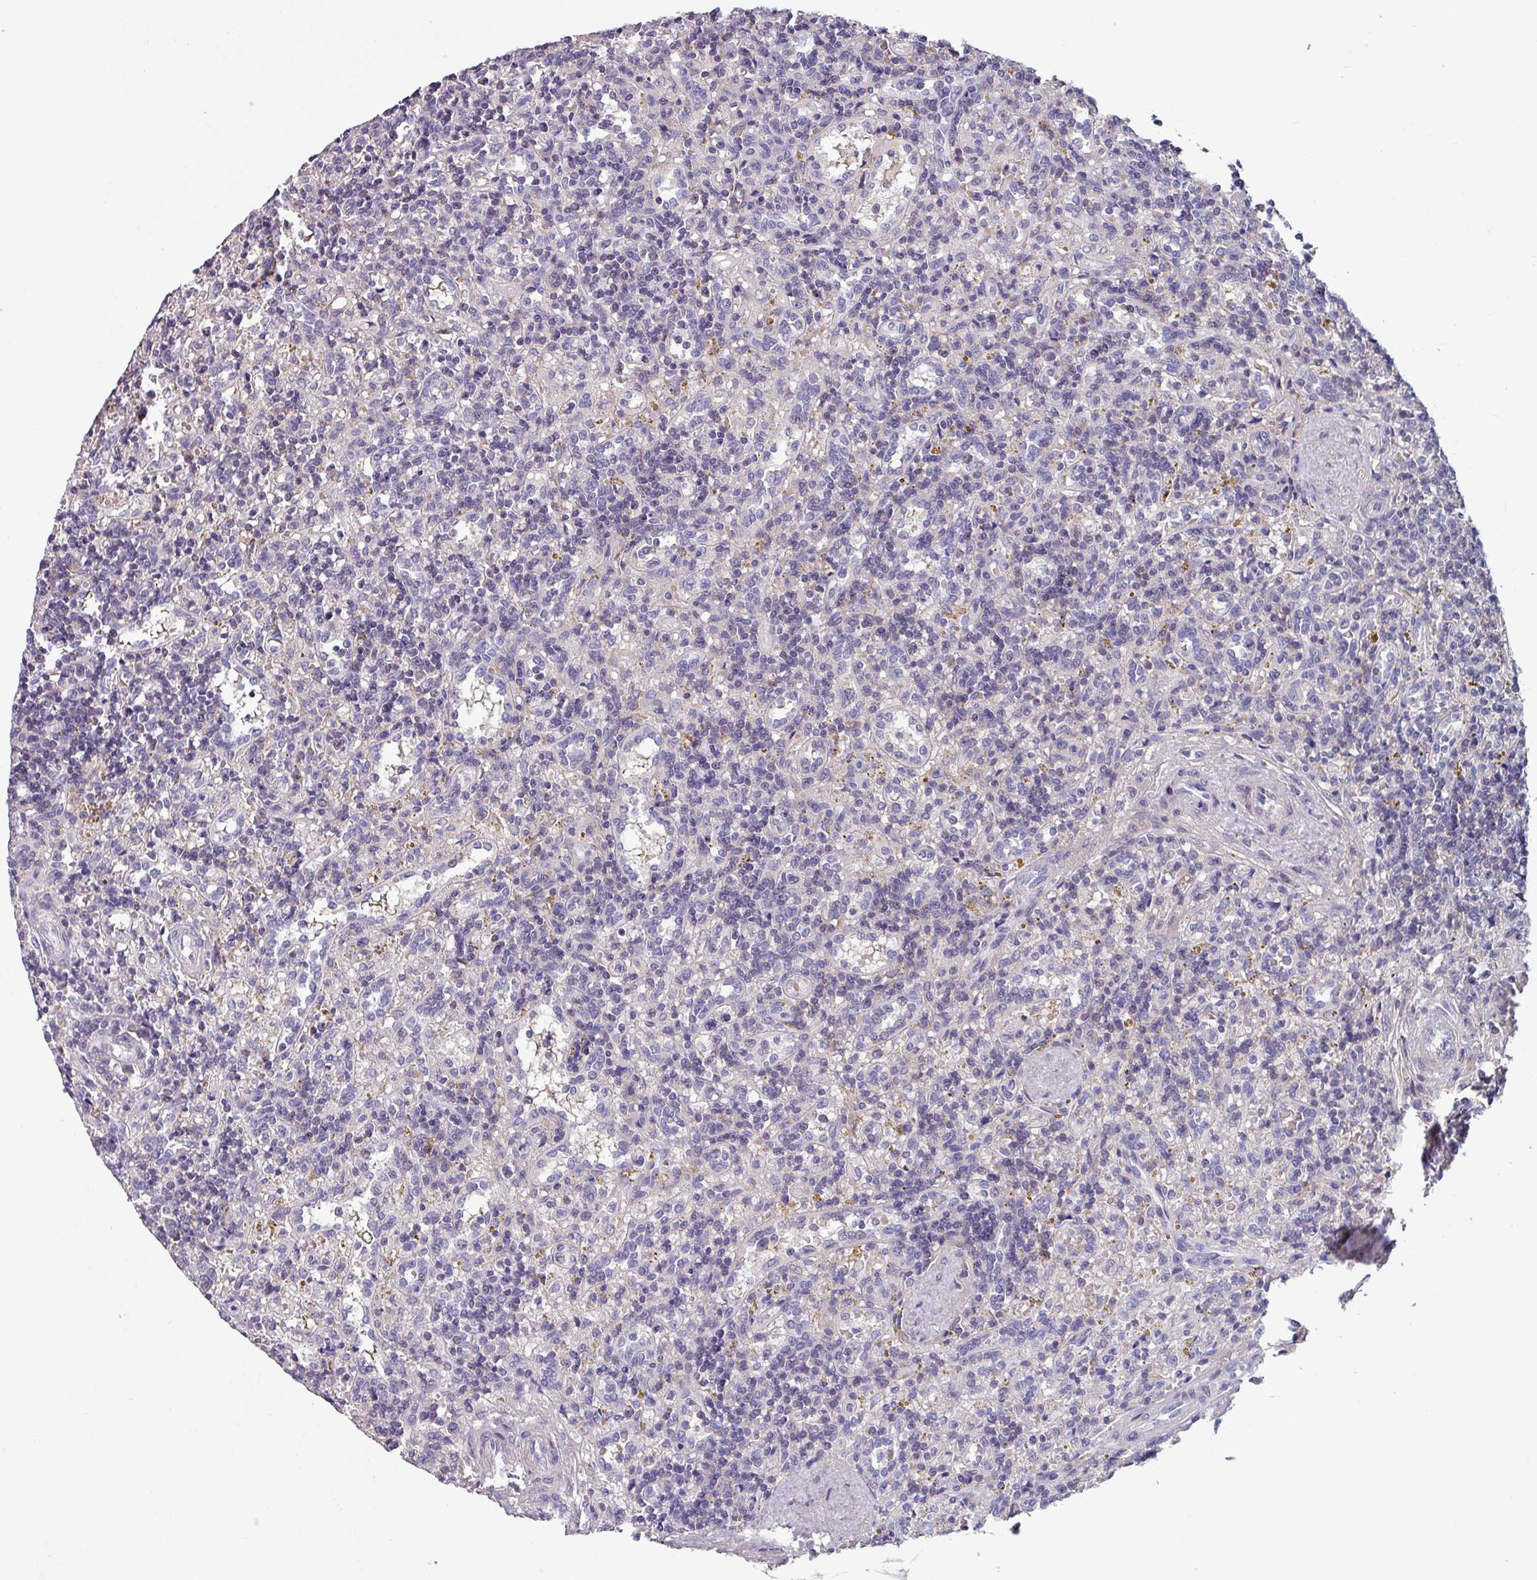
{"staining": {"intensity": "negative", "quantity": "none", "location": "none"}, "tissue": "lymphoma", "cell_type": "Tumor cells", "image_type": "cancer", "snomed": [{"axis": "morphology", "description": "Malignant lymphoma, non-Hodgkin's type, Low grade"}, {"axis": "topography", "description": "Spleen"}], "caption": "Low-grade malignant lymphoma, non-Hodgkin's type stained for a protein using immunohistochemistry (IHC) displays no positivity tumor cells.", "gene": "TMEM132A", "patient": {"sex": "male", "age": 67}}